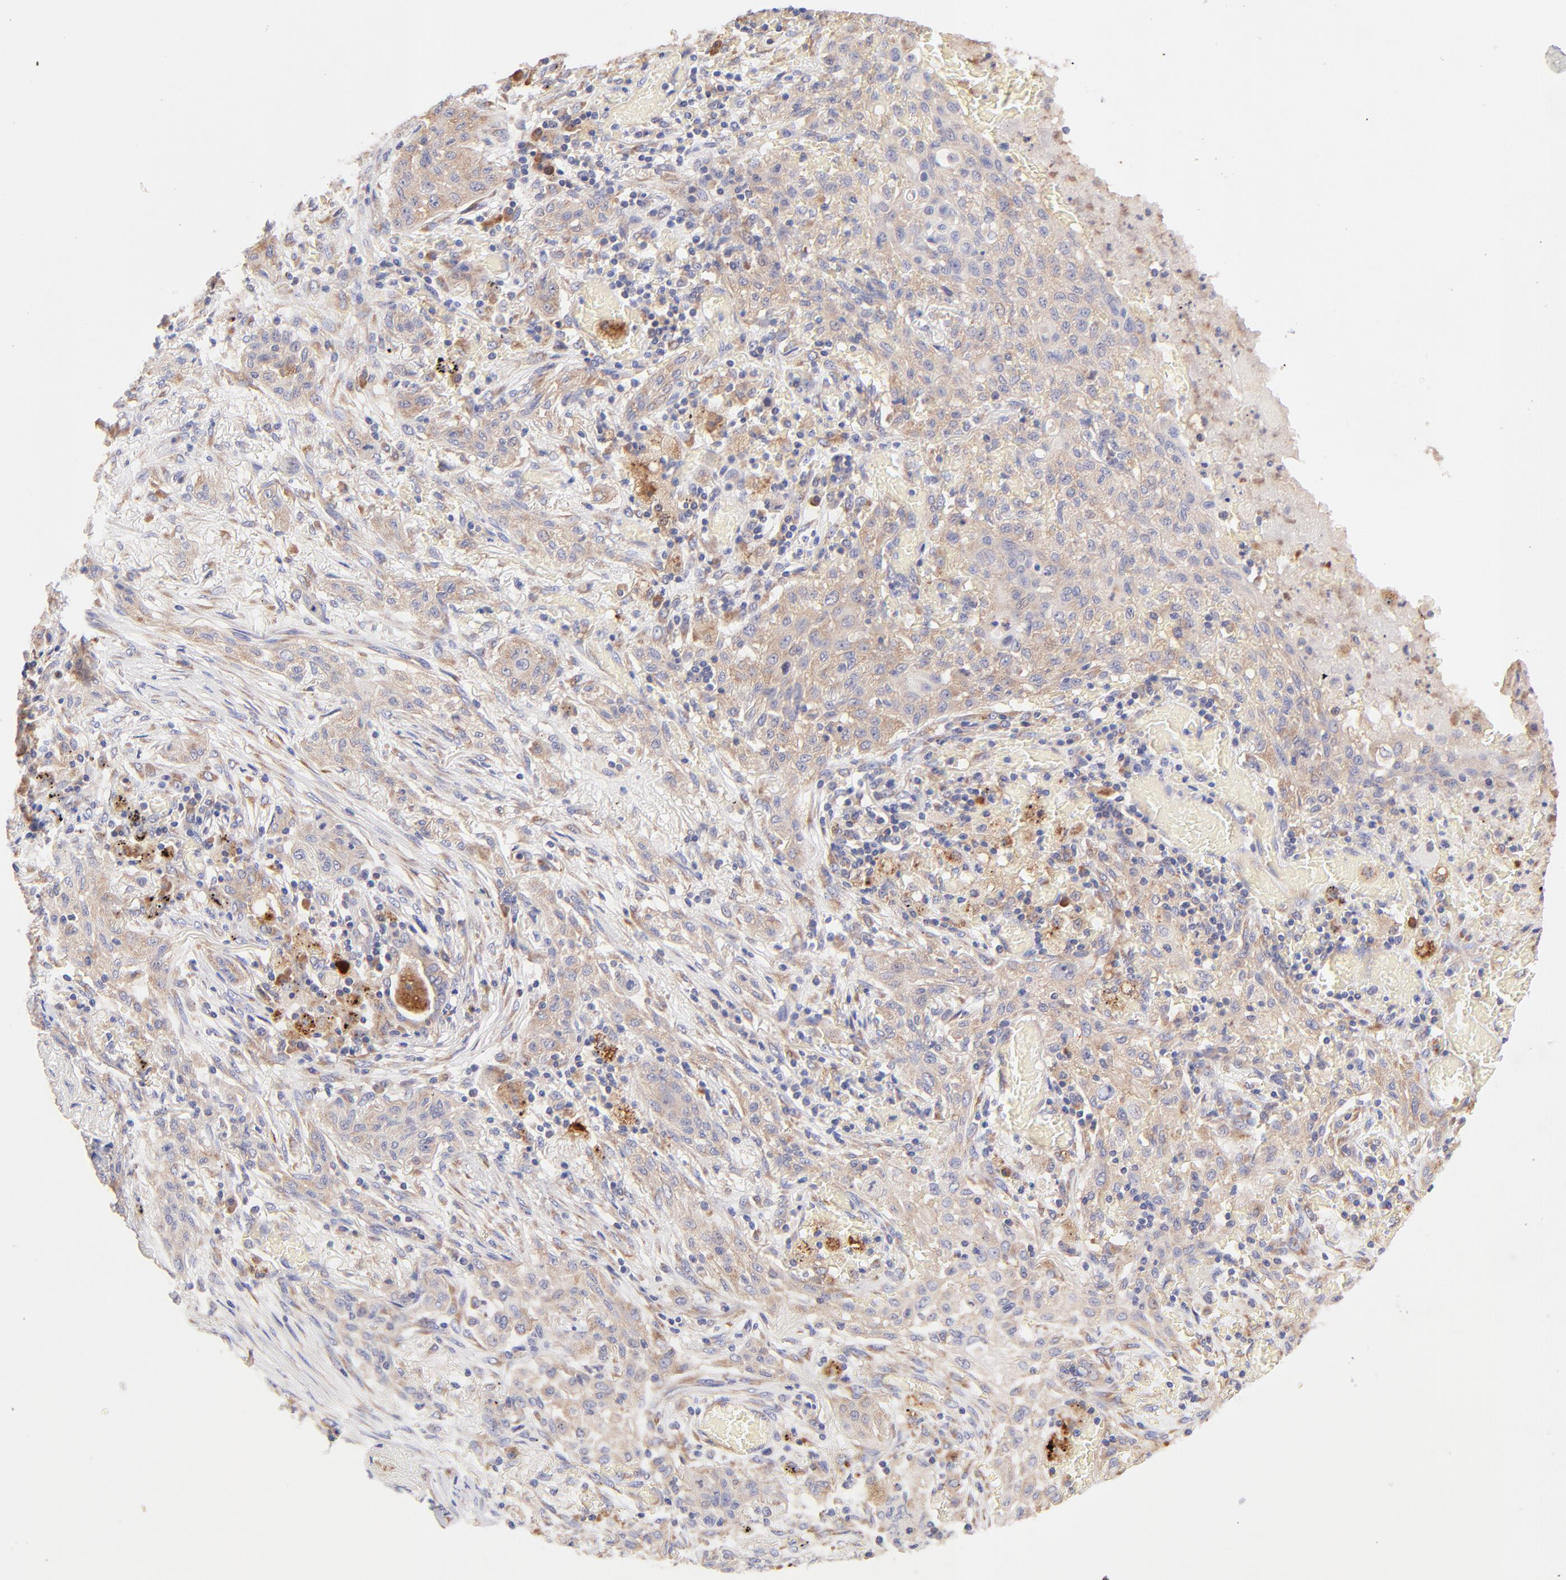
{"staining": {"intensity": "moderate", "quantity": ">75%", "location": "cytoplasmic/membranous"}, "tissue": "lung cancer", "cell_type": "Tumor cells", "image_type": "cancer", "snomed": [{"axis": "morphology", "description": "Squamous cell carcinoma, NOS"}, {"axis": "topography", "description": "Lung"}], "caption": "Immunohistochemistry (DAB (3,3'-diaminobenzidine)) staining of human lung squamous cell carcinoma demonstrates moderate cytoplasmic/membranous protein expression in about >75% of tumor cells.", "gene": "RPL11", "patient": {"sex": "female", "age": 47}}